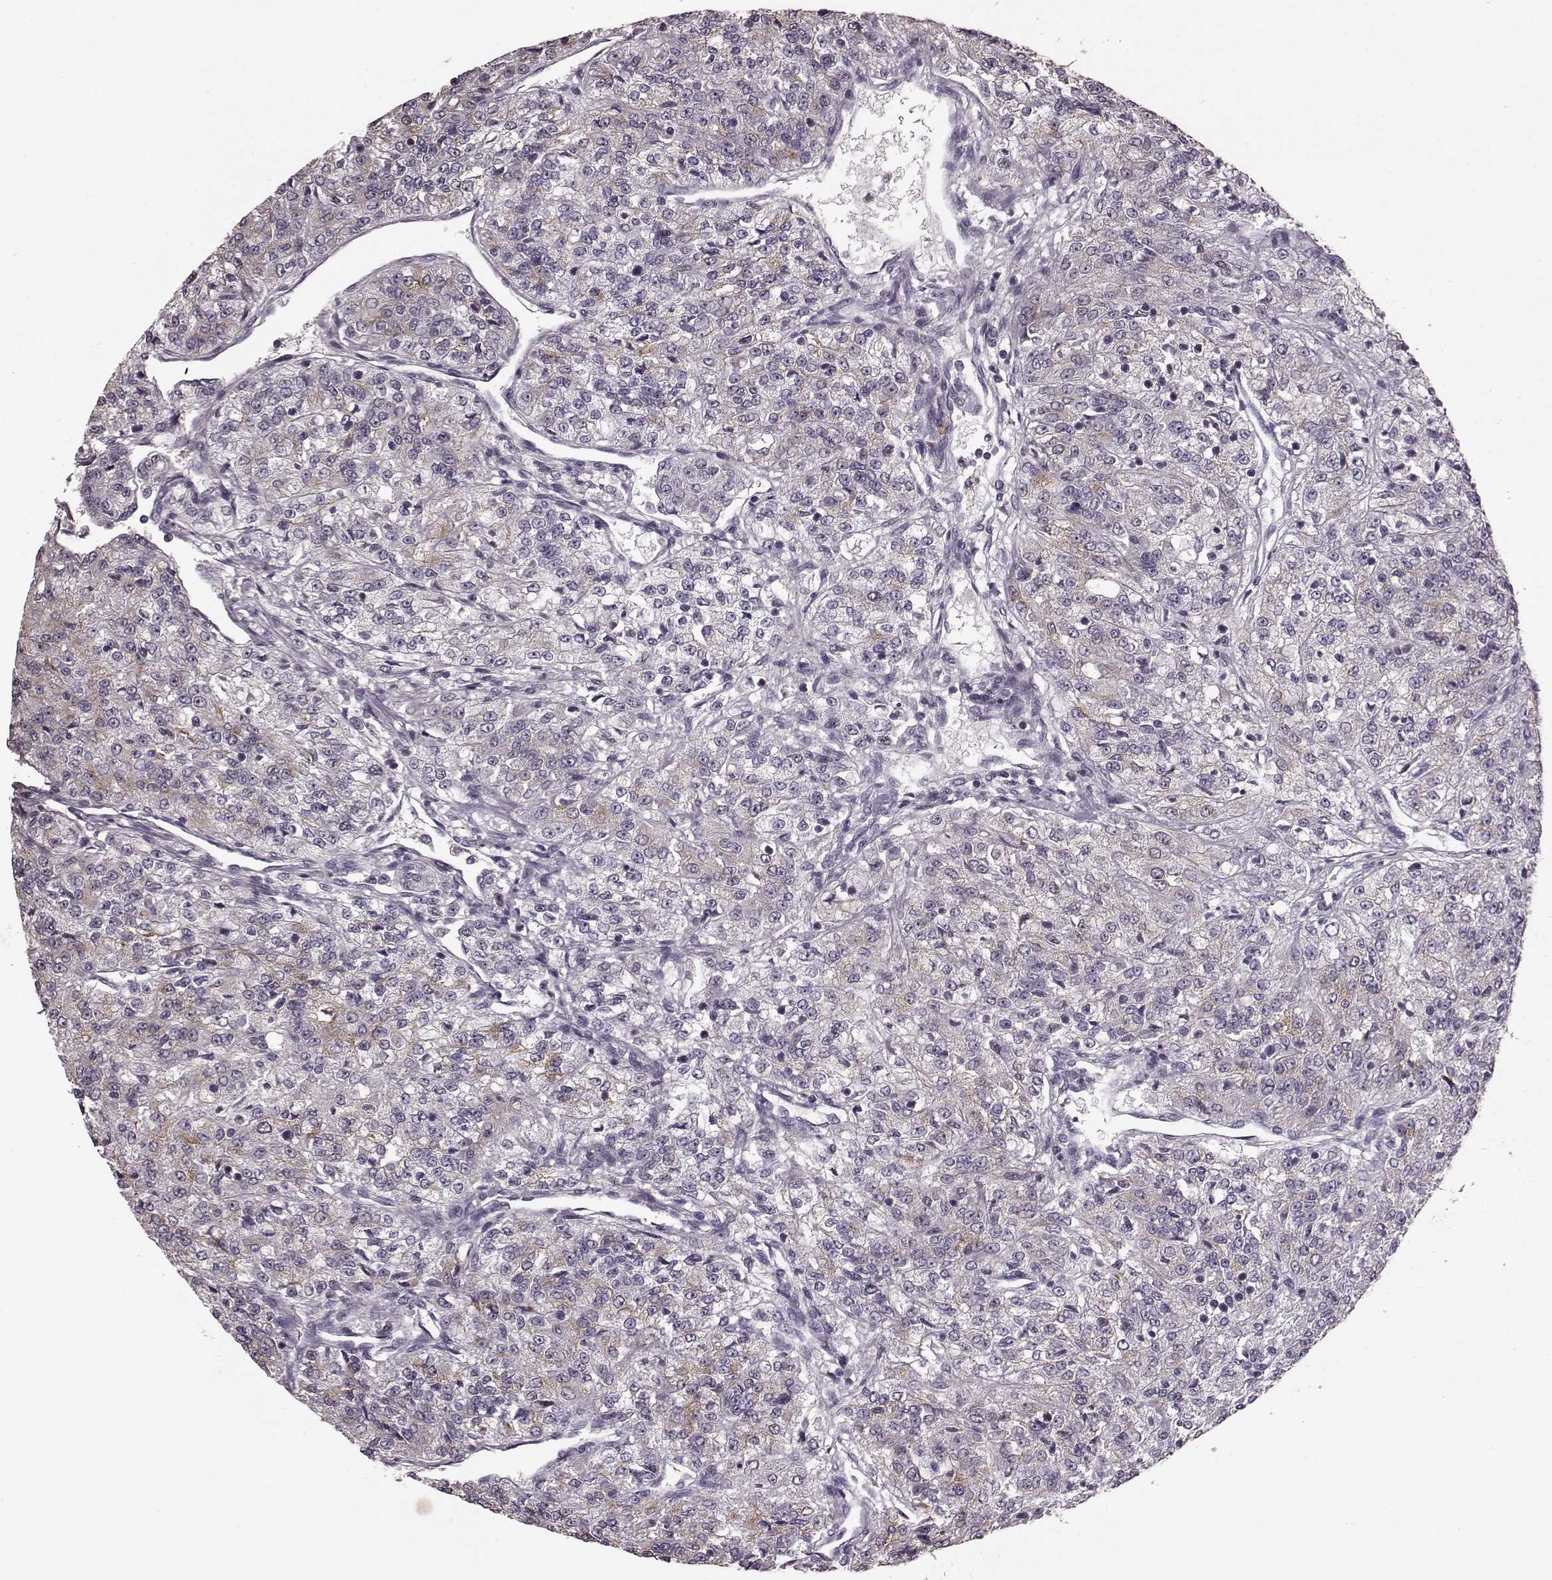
{"staining": {"intensity": "moderate", "quantity": "<25%", "location": "cytoplasmic/membranous"}, "tissue": "renal cancer", "cell_type": "Tumor cells", "image_type": "cancer", "snomed": [{"axis": "morphology", "description": "Adenocarcinoma, NOS"}, {"axis": "topography", "description": "Kidney"}], "caption": "This micrograph displays IHC staining of renal cancer, with low moderate cytoplasmic/membranous expression in about <25% of tumor cells.", "gene": "SLC52A3", "patient": {"sex": "female", "age": 63}}